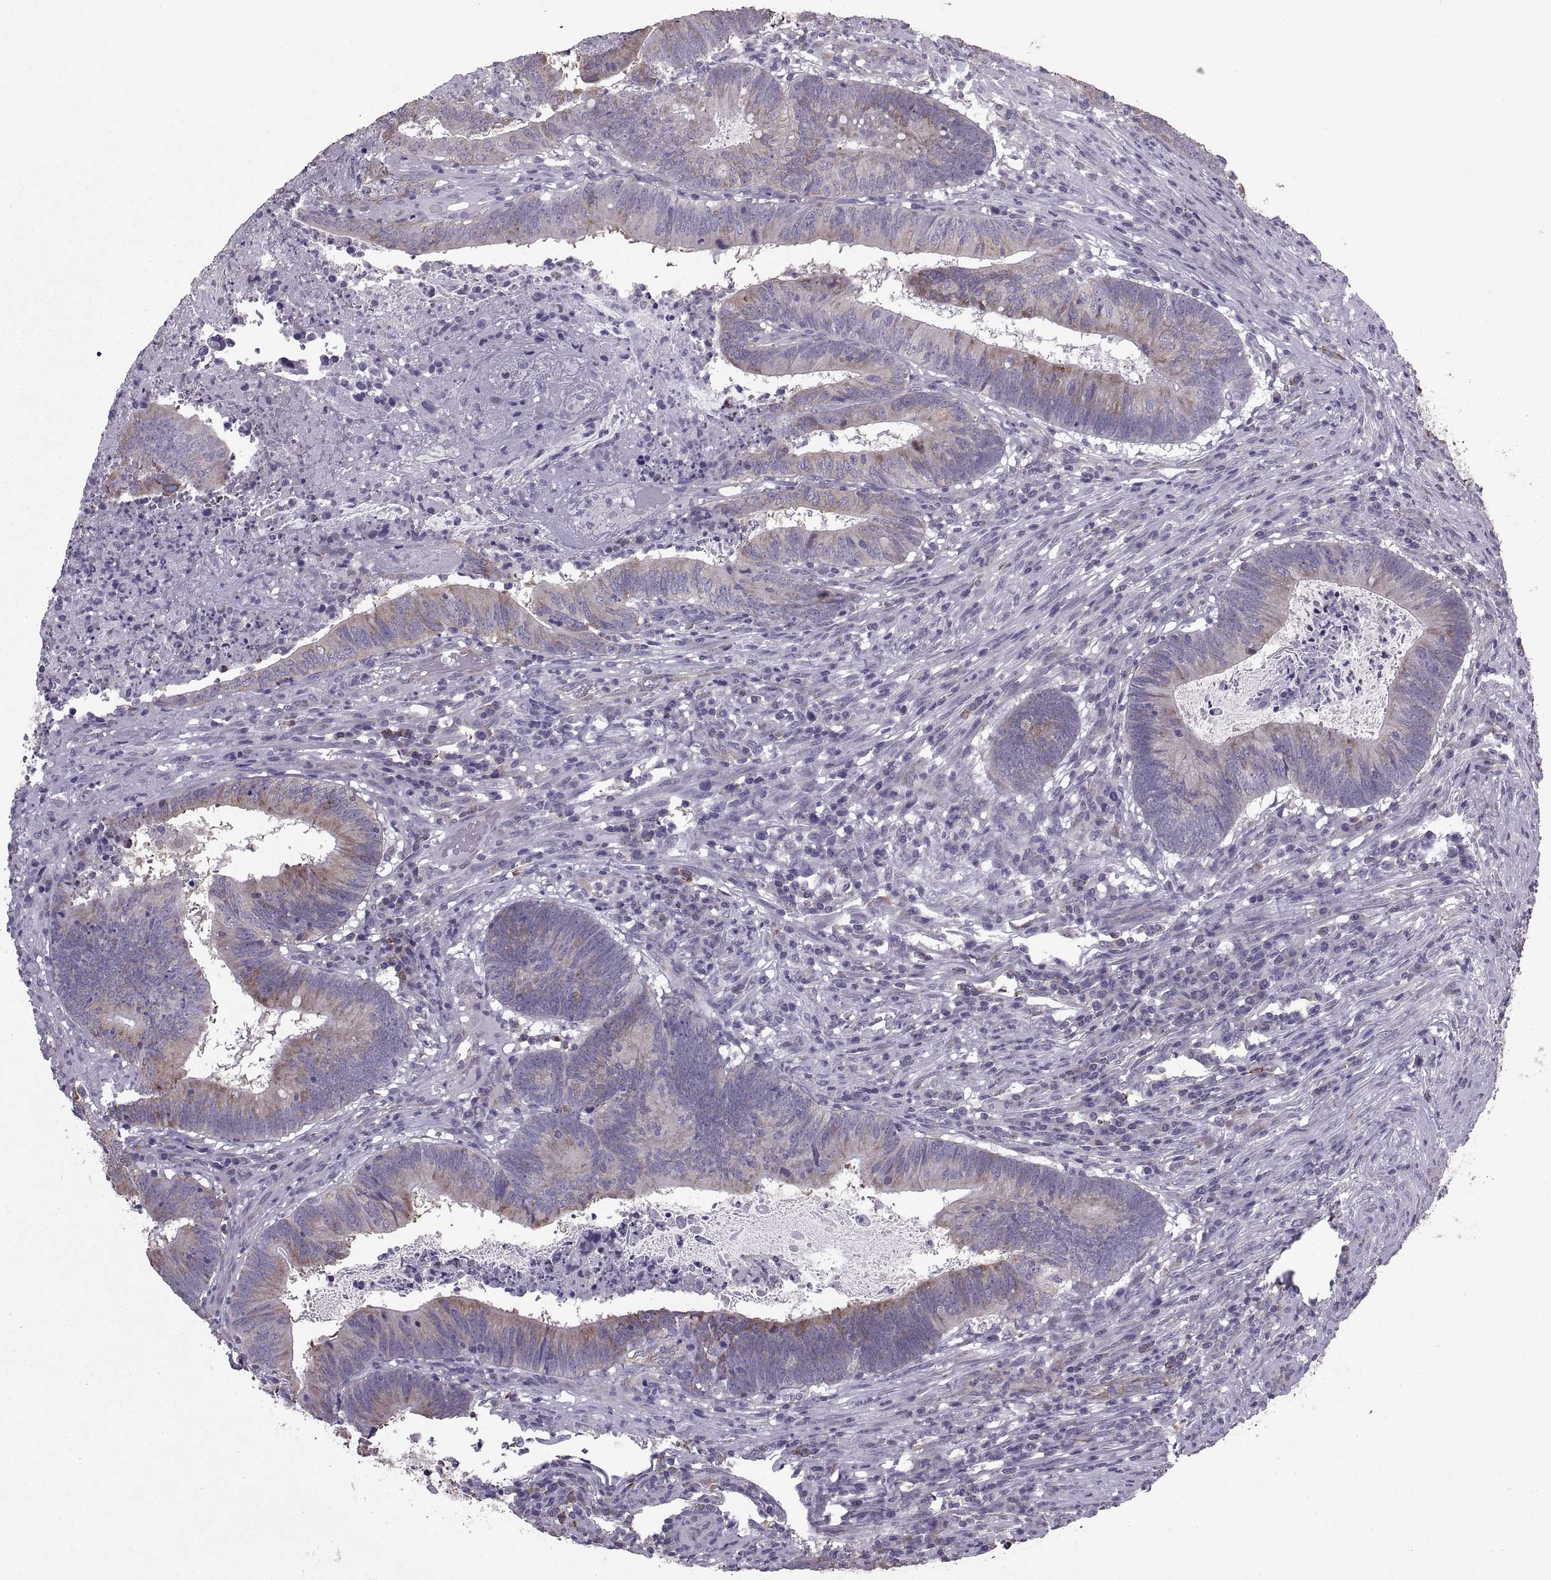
{"staining": {"intensity": "moderate", "quantity": "<25%", "location": "cytoplasmic/membranous"}, "tissue": "colorectal cancer", "cell_type": "Tumor cells", "image_type": "cancer", "snomed": [{"axis": "morphology", "description": "Adenocarcinoma, NOS"}, {"axis": "topography", "description": "Colon"}], "caption": "Brown immunohistochemical staining in colorectal cancer shows moderate cytoplasmic/membranous staining in about <25% of tumor cells.", "gene": "PABPC1", "patient": {"sex": "female", "age": 70}}